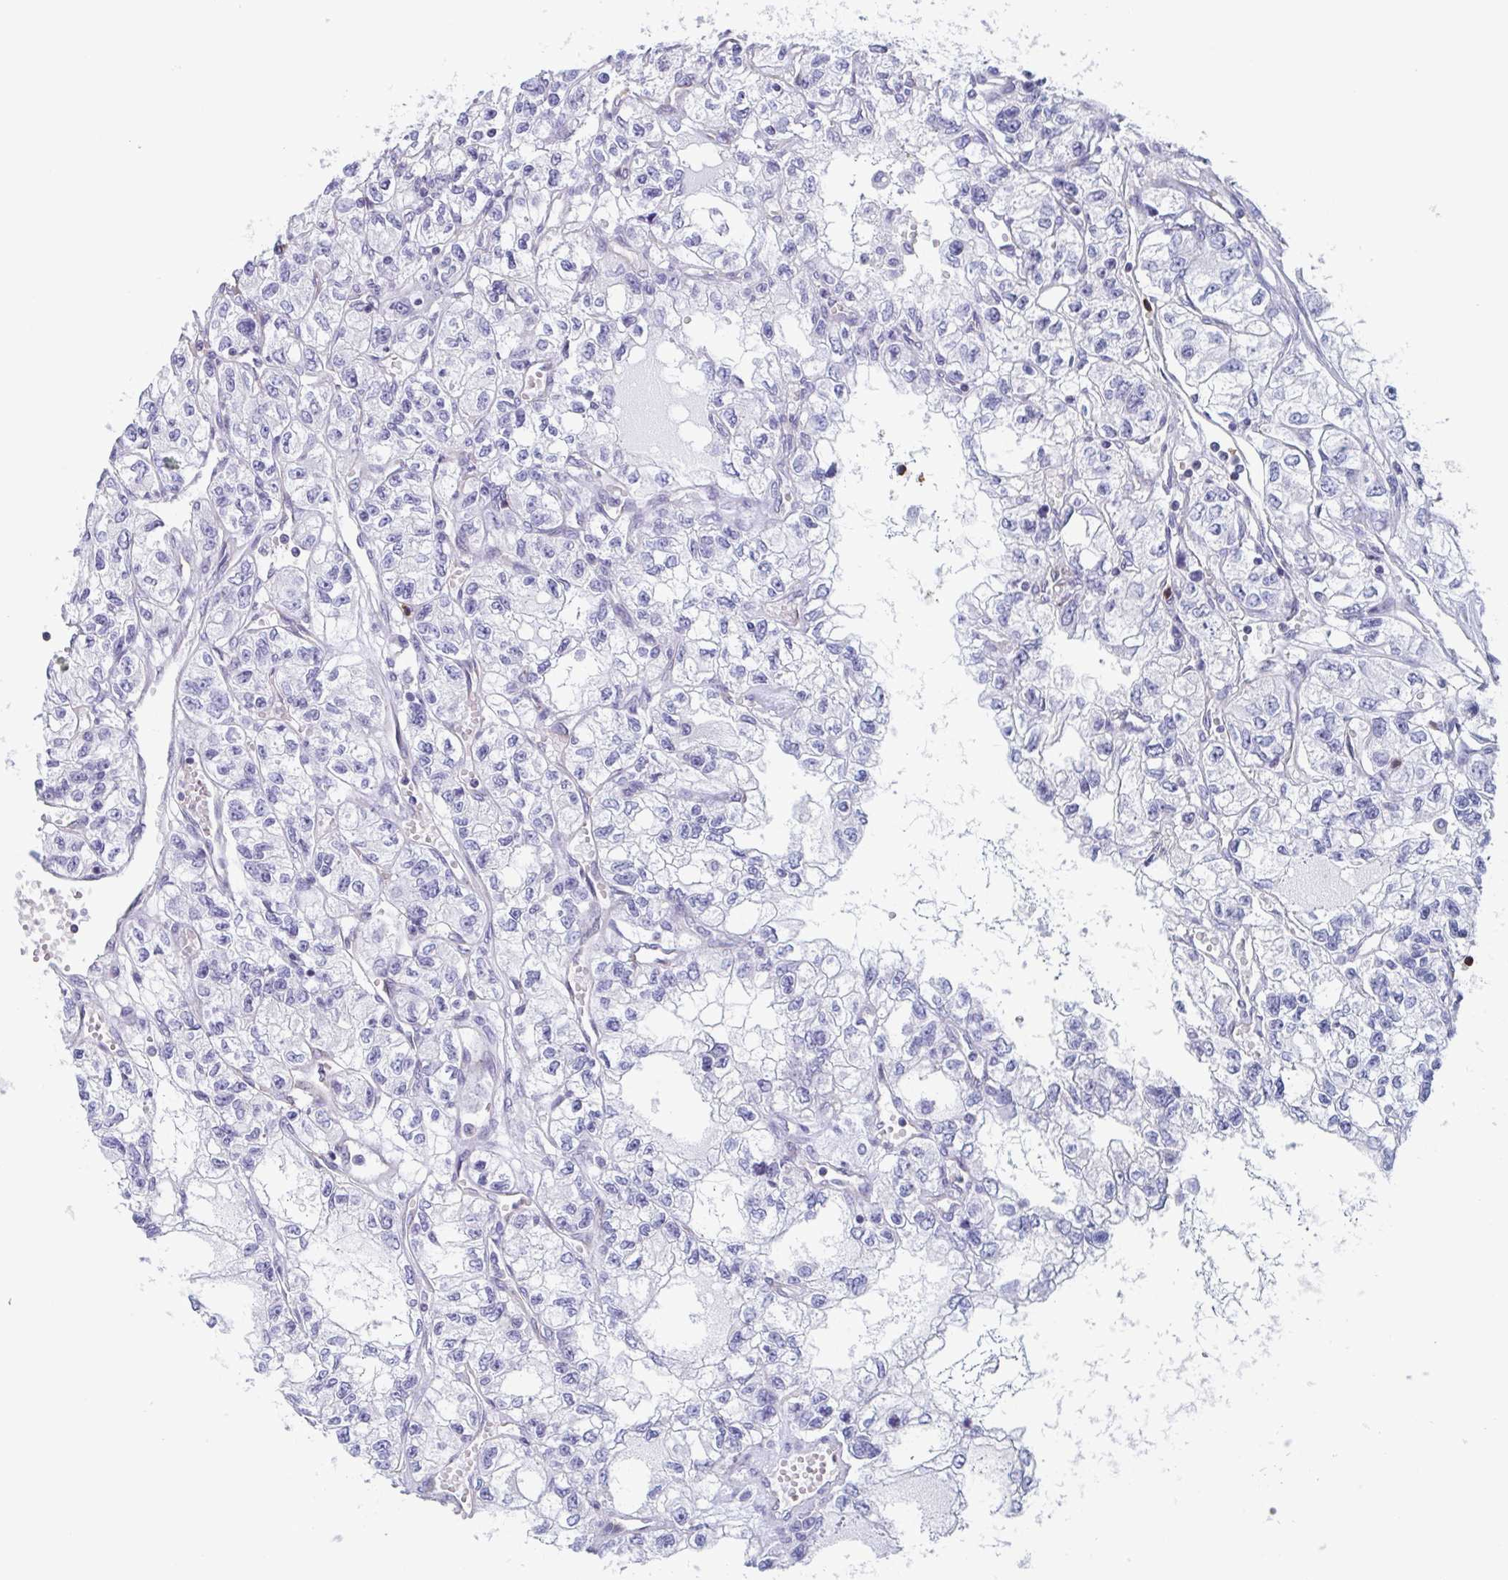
{"staining": {"intensity": "negative", "quantity": "none", "location": "none"}, "tissue": "renal cancer", "cell_type": "Tumor cells", "image_type": "cancer", "snomed": [{"axis": "morphology", "description": "Adenocarcinoma, NOS"}, {"axis": "topography", "description": "Kidney"}], "caption": "There is no significant positivity in tumor cells of renal cancer (adenocarcinoma).", "gene": "BPI", "patient": {"sex": "female", "age": 59}}